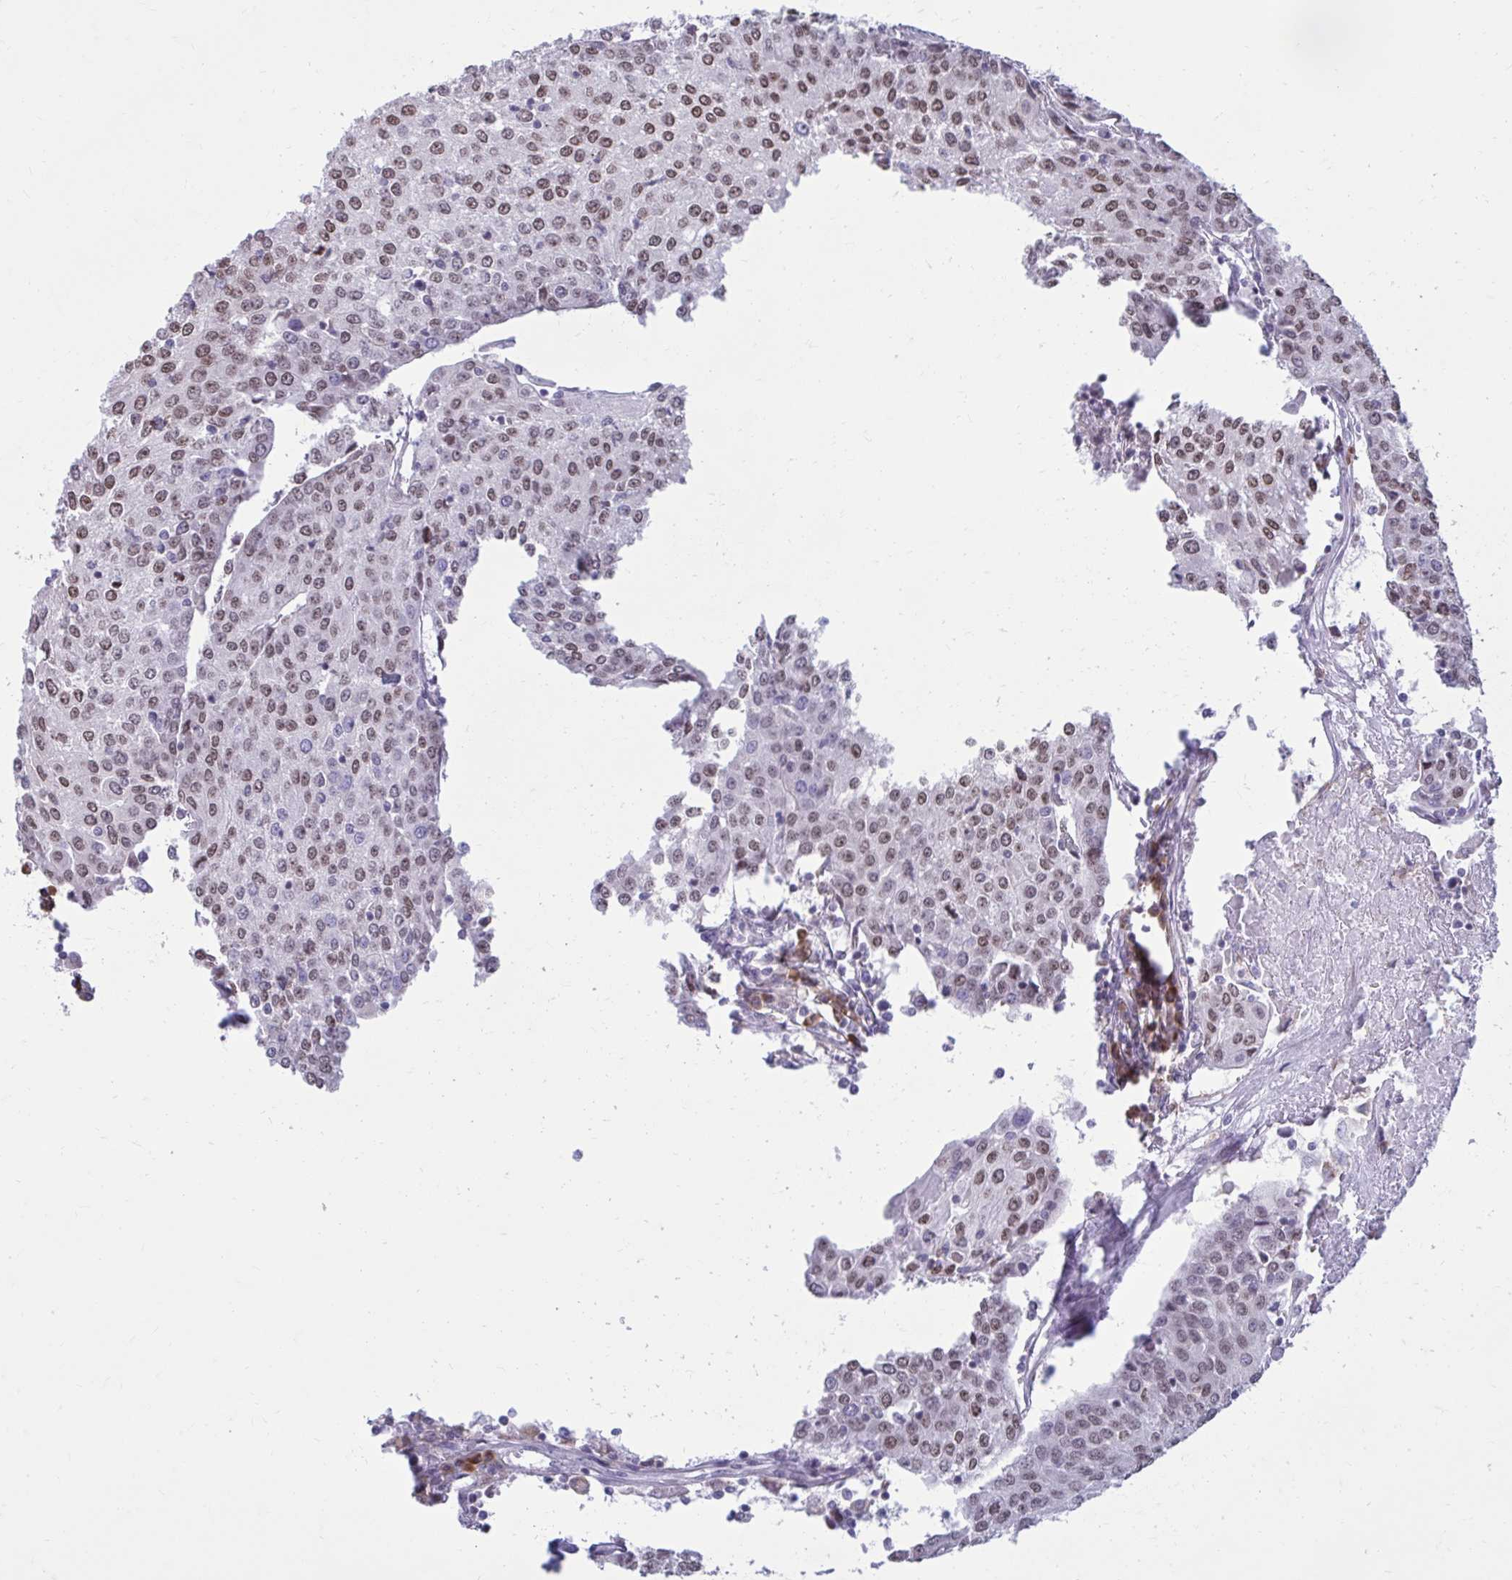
{"staining": {"intensity": "moderate", "quantity": ">75%", "location": "nuclear"}, "tissue": "urothelial cancer", "cell_type": "Tumor cells", "image_type": "cancer", "snomed": [{"axis": "morphology", "description": "Urothelial carcinoma, High grade"}, {"axis": "topography", "description": "Urinary bladder"}], "caption": "Protein expression analysis of urothelial carcinoma (high-grade) reveals moderate nuclear positivity in approximately >75% of tumor cells.", "gene": "PROSER1", "patient": {"sex": "female", "age": 85}}